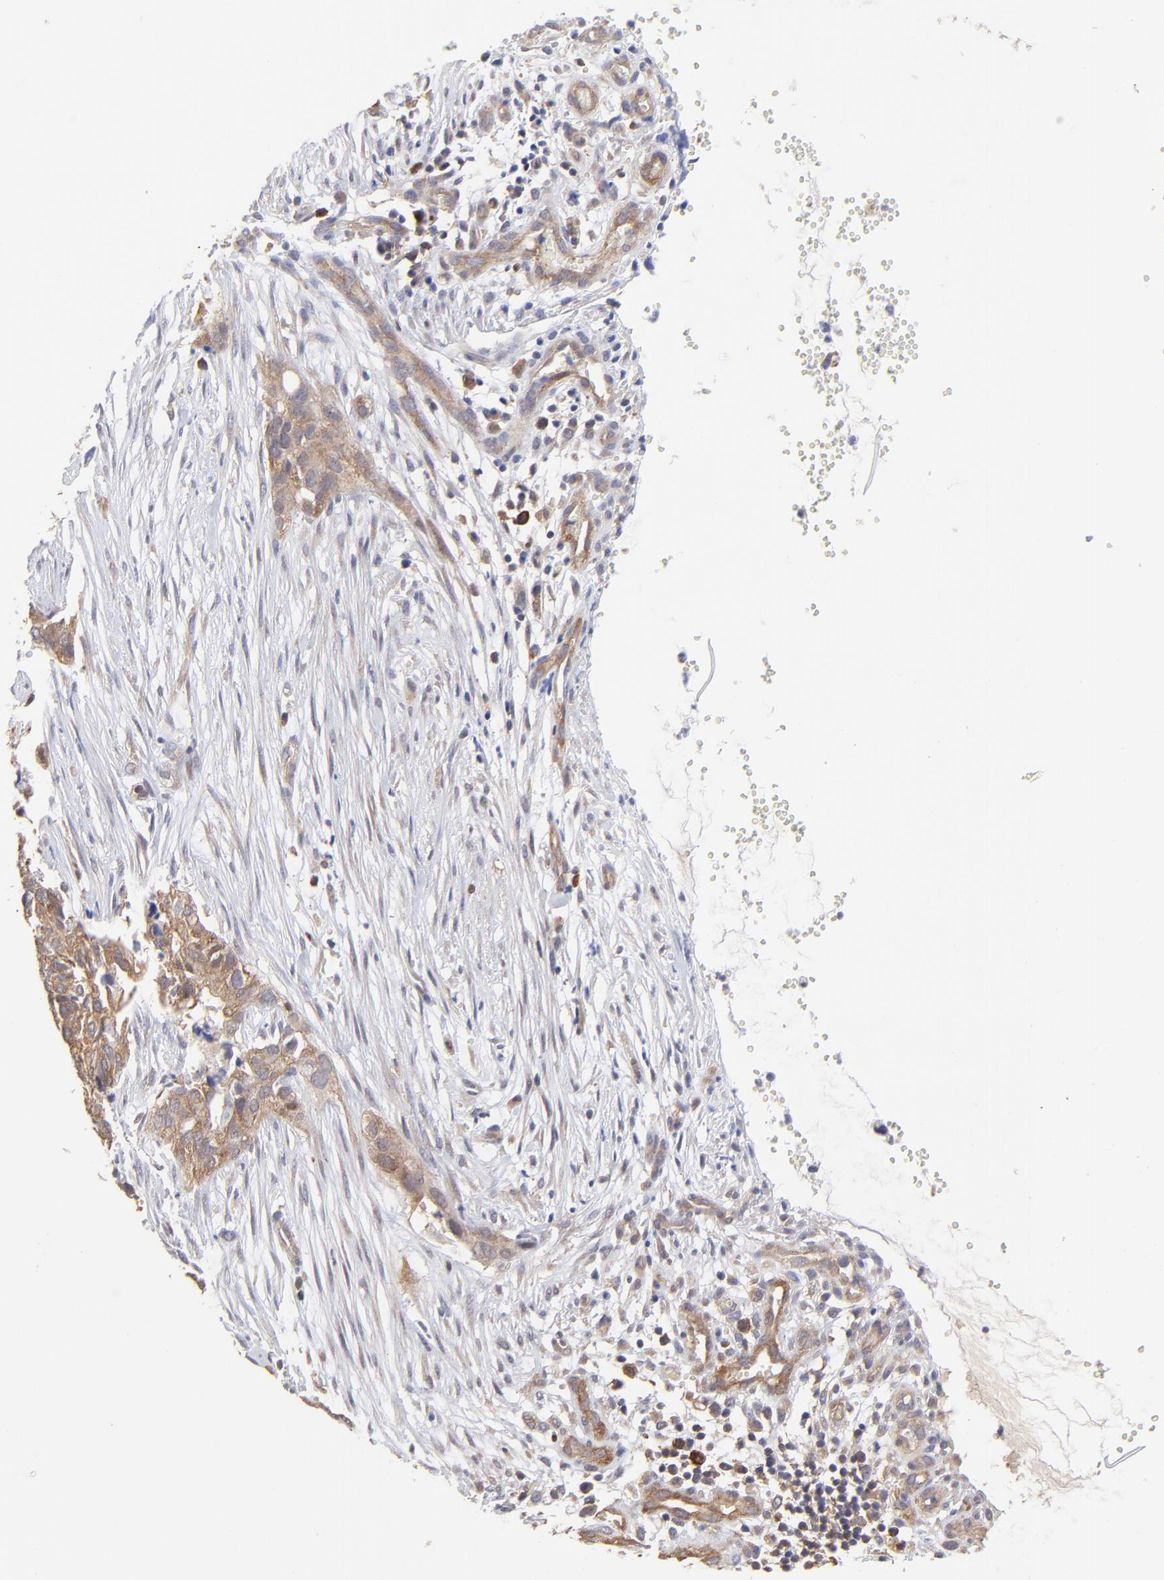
{"staining": {"intensity": "moderate", "quantity": ">75%", "location": "cytoplasmic/membranous"}, "tissue": "cervical cancer", "cell_type": "Tumor cells", "image_type": "cancer", "snomed": [{"axis": "morphology", "description": "Normal tissue, NOS"}, {"axis": "morphology", "description": "Squamous cell carcinoma, NOS"}, {"axis": "topography", "description": "Cervix"}], "caption": "Cervical cancer (squamous cell carcinoma) stained with DAB (3,3'-diaminobenzidine) immunohistochemistry shows medium levels of moderate cytoplasmic/membranous expression in approximately >75% of tumor cells.", "gene": "GART", "patient": {"sex": "female", "age": 45}}